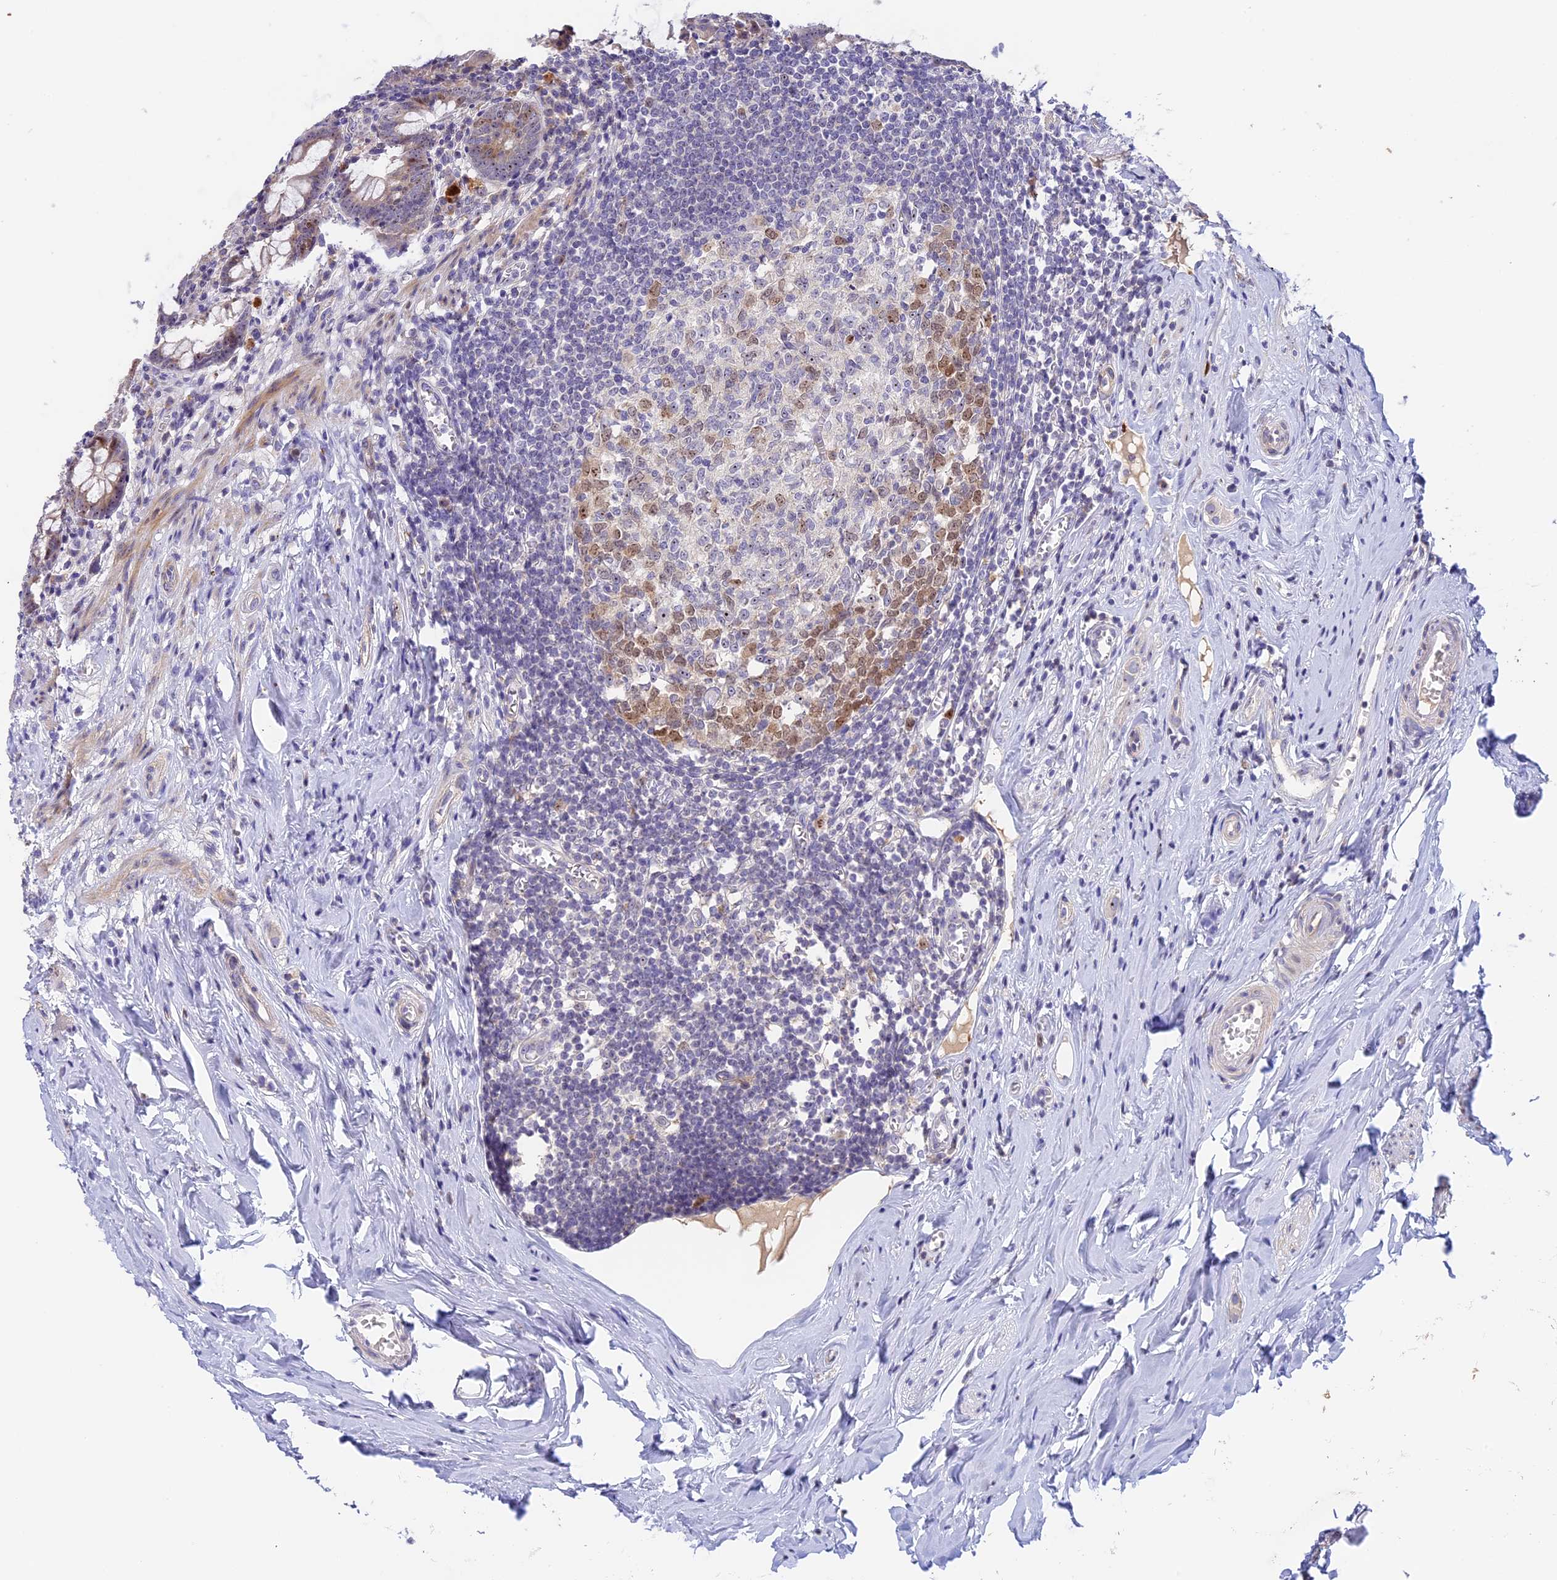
{"staining": {"intensity": "moderate", "quantity": "<25%", "location": "cytoplasmic/membranous,nuclear"}, "tissue": "appendix", "cell_type": "Glandular cells", "image_type": "normal", "snomed": [{"axis": "morphology", "description": "Normal tissue, NOS"}, {"axis": "topography", "description": "Appendix"}], "caption": "This photomicrograph displays unremarkable appendix stained with IHC to label a protein in brown. The cytoplasmic/membranous,nuclear of glandular cells show moderate positivity for the protein. Nuclei are counter-stained blue.", "gene": "RAD51", "patient": {"sex": "female", "age": 51}}